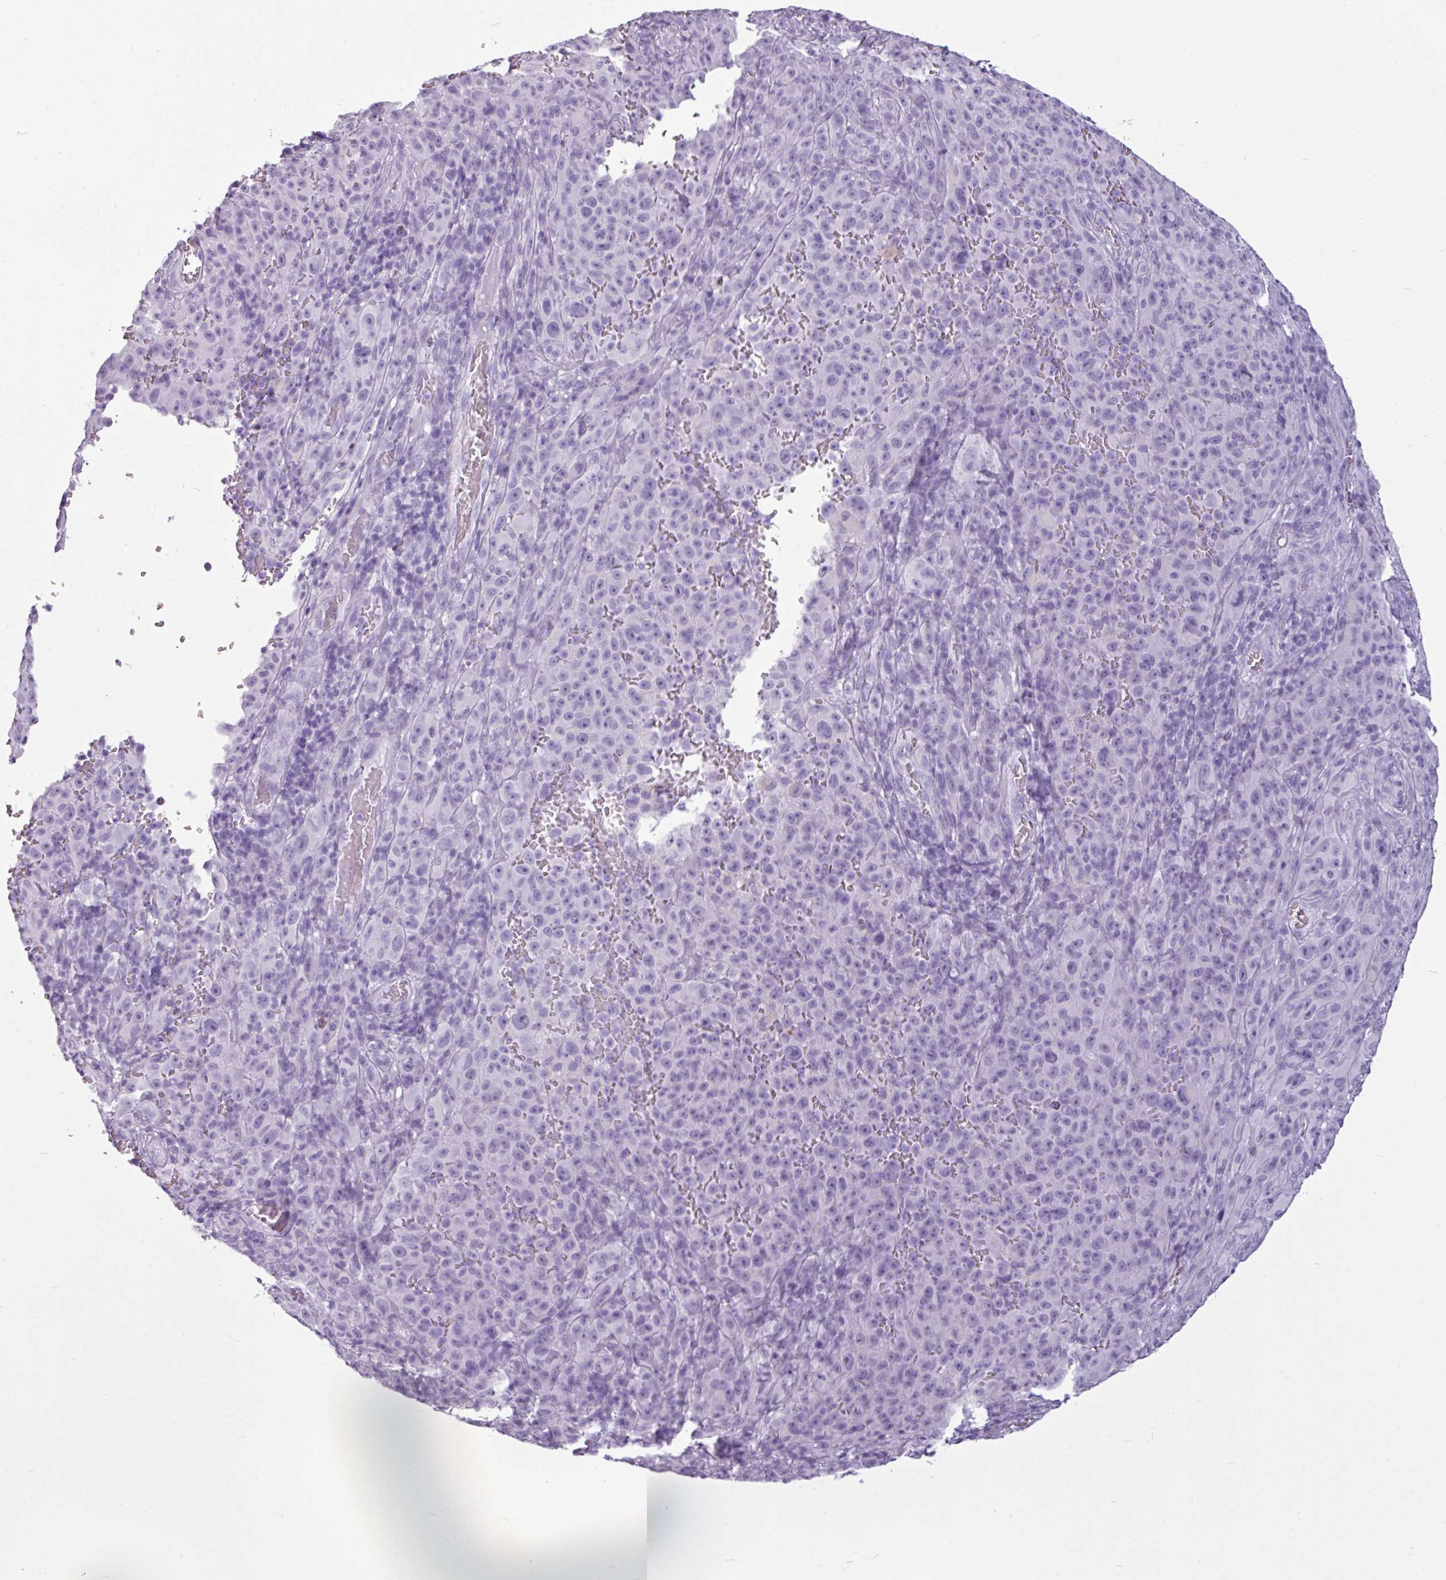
{"staining": {"intensity": "negative", "quantity": "none", "location": "none"}, "tissue": "melanoma", "cell_type": "Tumor cells", "image_type": "cancer", "snomed": [{"axis": "morphology", "description": "Malignant melanoma, NOS"}, {"axis": "topography", "description": "Skin"}], "caption": "Immunohistochemistry (IHC) photomicrograph of neoplastic tissue: malignant melanoma stained with DAB (3,3'-diaminobenzidine) demonstrates no significant protein positivity in tumor cells.", "gene": "AMY1B", "patient": {"sex": "female", "age": 82}}